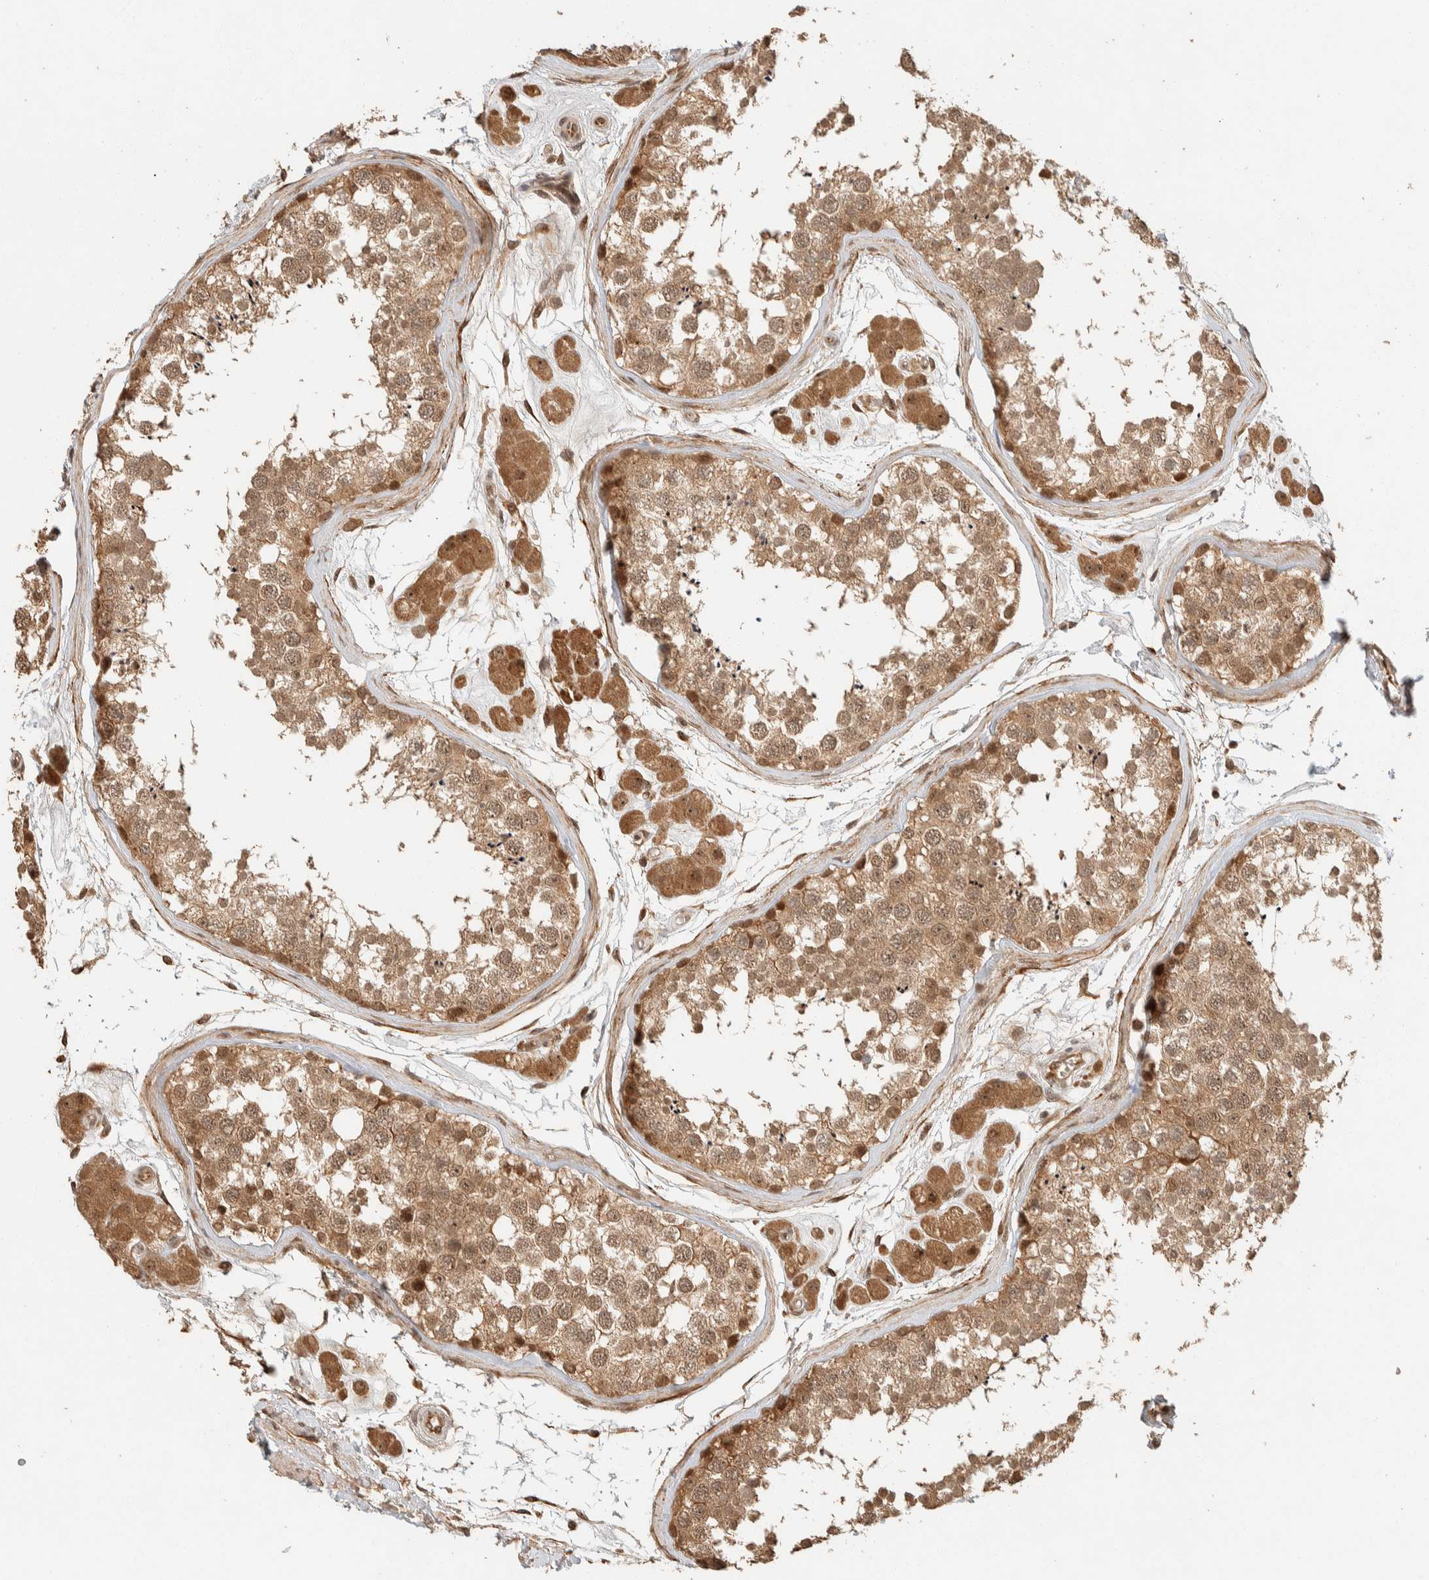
{"staining": {"intensity": "moderate", "quantity": ">75%", "location": "cytoplasmic/membranous,nuclear"}, "tissue": "testis", "cell_type": "Cells in seminiferous ducts", "image_type": "normal", "snomed": [{"axis": "morphology", "description": "Normal tissue, NOS"}, {"axis": "topography", "description": "Testis"}], "caption": "Testis stained with IHC exhibits moderate cytoplasmic/membranous,nuclear staining in approximately >75% of cells in seminiferous ducts.", "gene": "ZBTB2", "patient": {"sex": "male", "age": 56}}